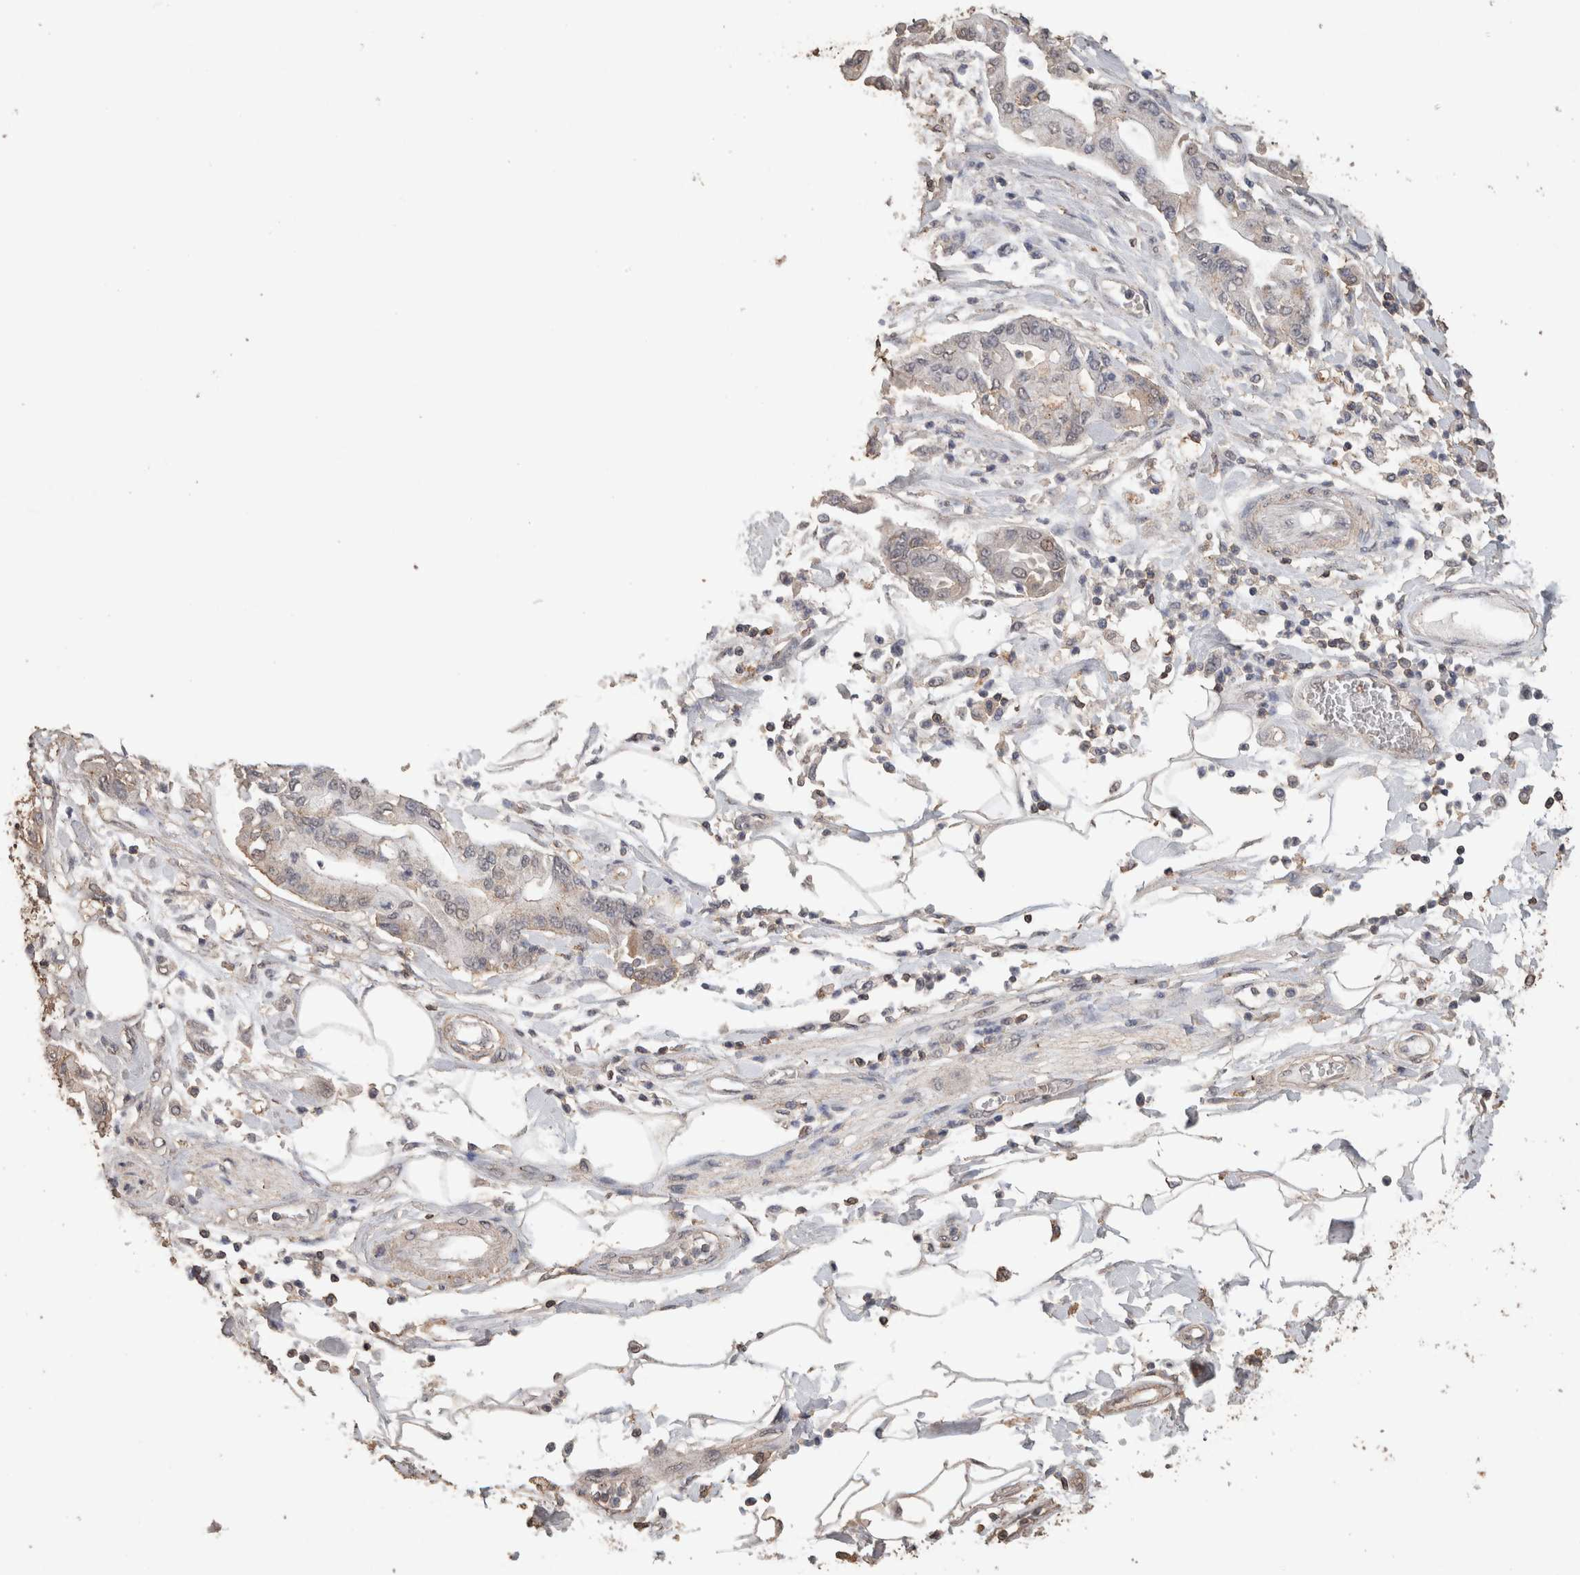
{"staining": {"intensity": "negative", "quantity": "none", "location": "none"}, "tissue": "pancreatic cancer", "cell_type": "Tumor cells", "image_type": "cancer", "snomed": [{"axis": "morphology", "description": "Adenocarcinoma, NOS"}, {"axis": "morphology", "description": "Adenocarcinoma, metastatic, NOS"}, {"axis": "topography", "description": "Lymph node"}, {"axis": "topography", "description": "Pancreas"}, {"axis": "topography", "description": "Duodenum"}], "caption": "Photomicrograph shows no protein staining in tumor cells of metastatic adenocarcinoma (pancreatic) tissue. (DAB IHC with hematoxylin counter stain).", "gene": "CX3CL1", "patient": {"sex": "female", "age": 64}}